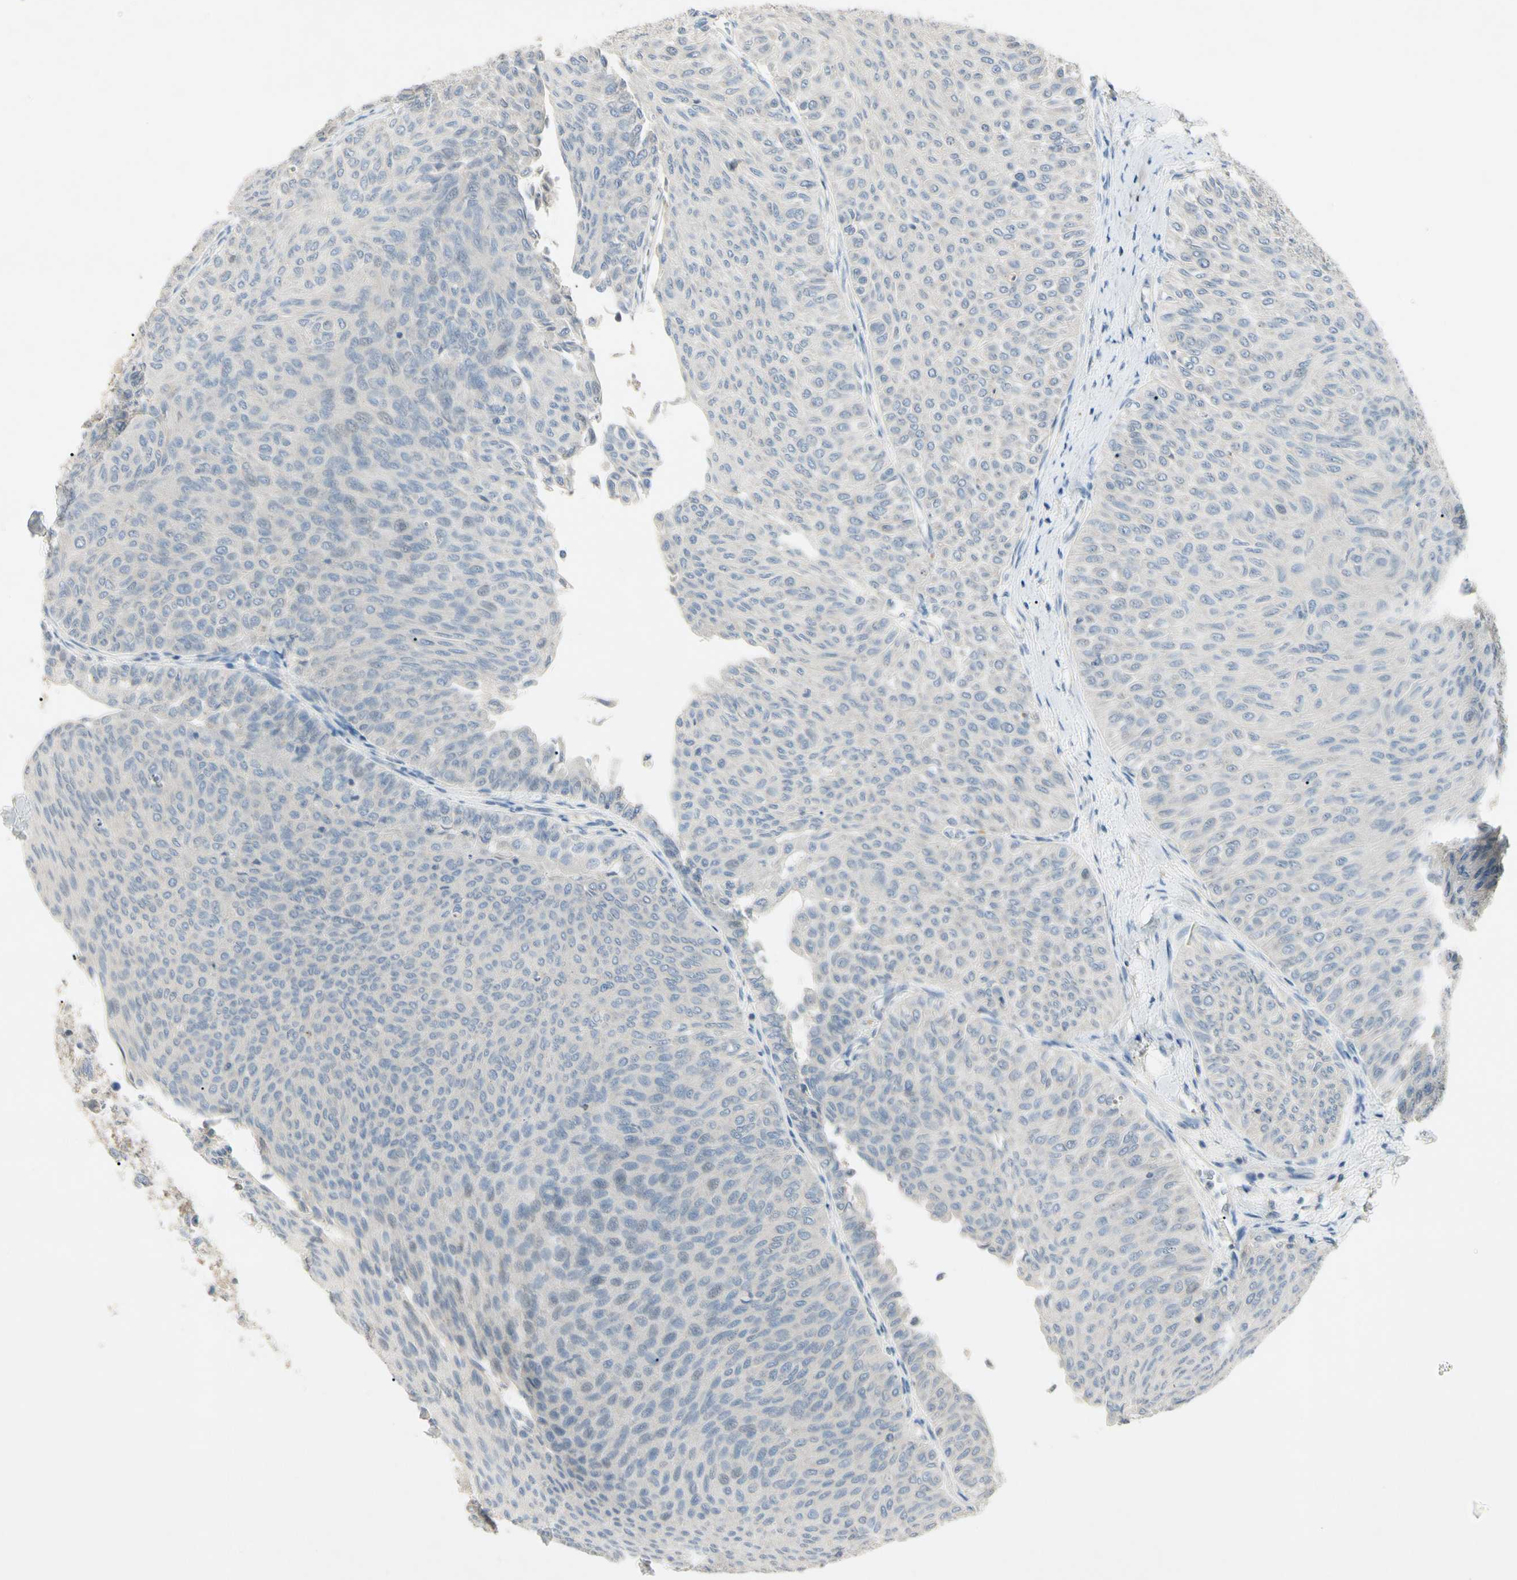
{"staining": {"intensity": "negative", "quantity": "none", "location": "none"}, "tissue": "urothelial cancer", "cell_type": "Tumor cells", "image_type": "cancer", "snomed": [{"axis": "morphology", "description": "Urothelial carcinoma, Low grade"}, {"axis": "topography", "description": "Urinary bladder"}], "caption": "There is no significant positivity in tumor cells of urothelial cancer.", "gene": "PRSS21", "patient": {"sex": "male", "age": 78}}